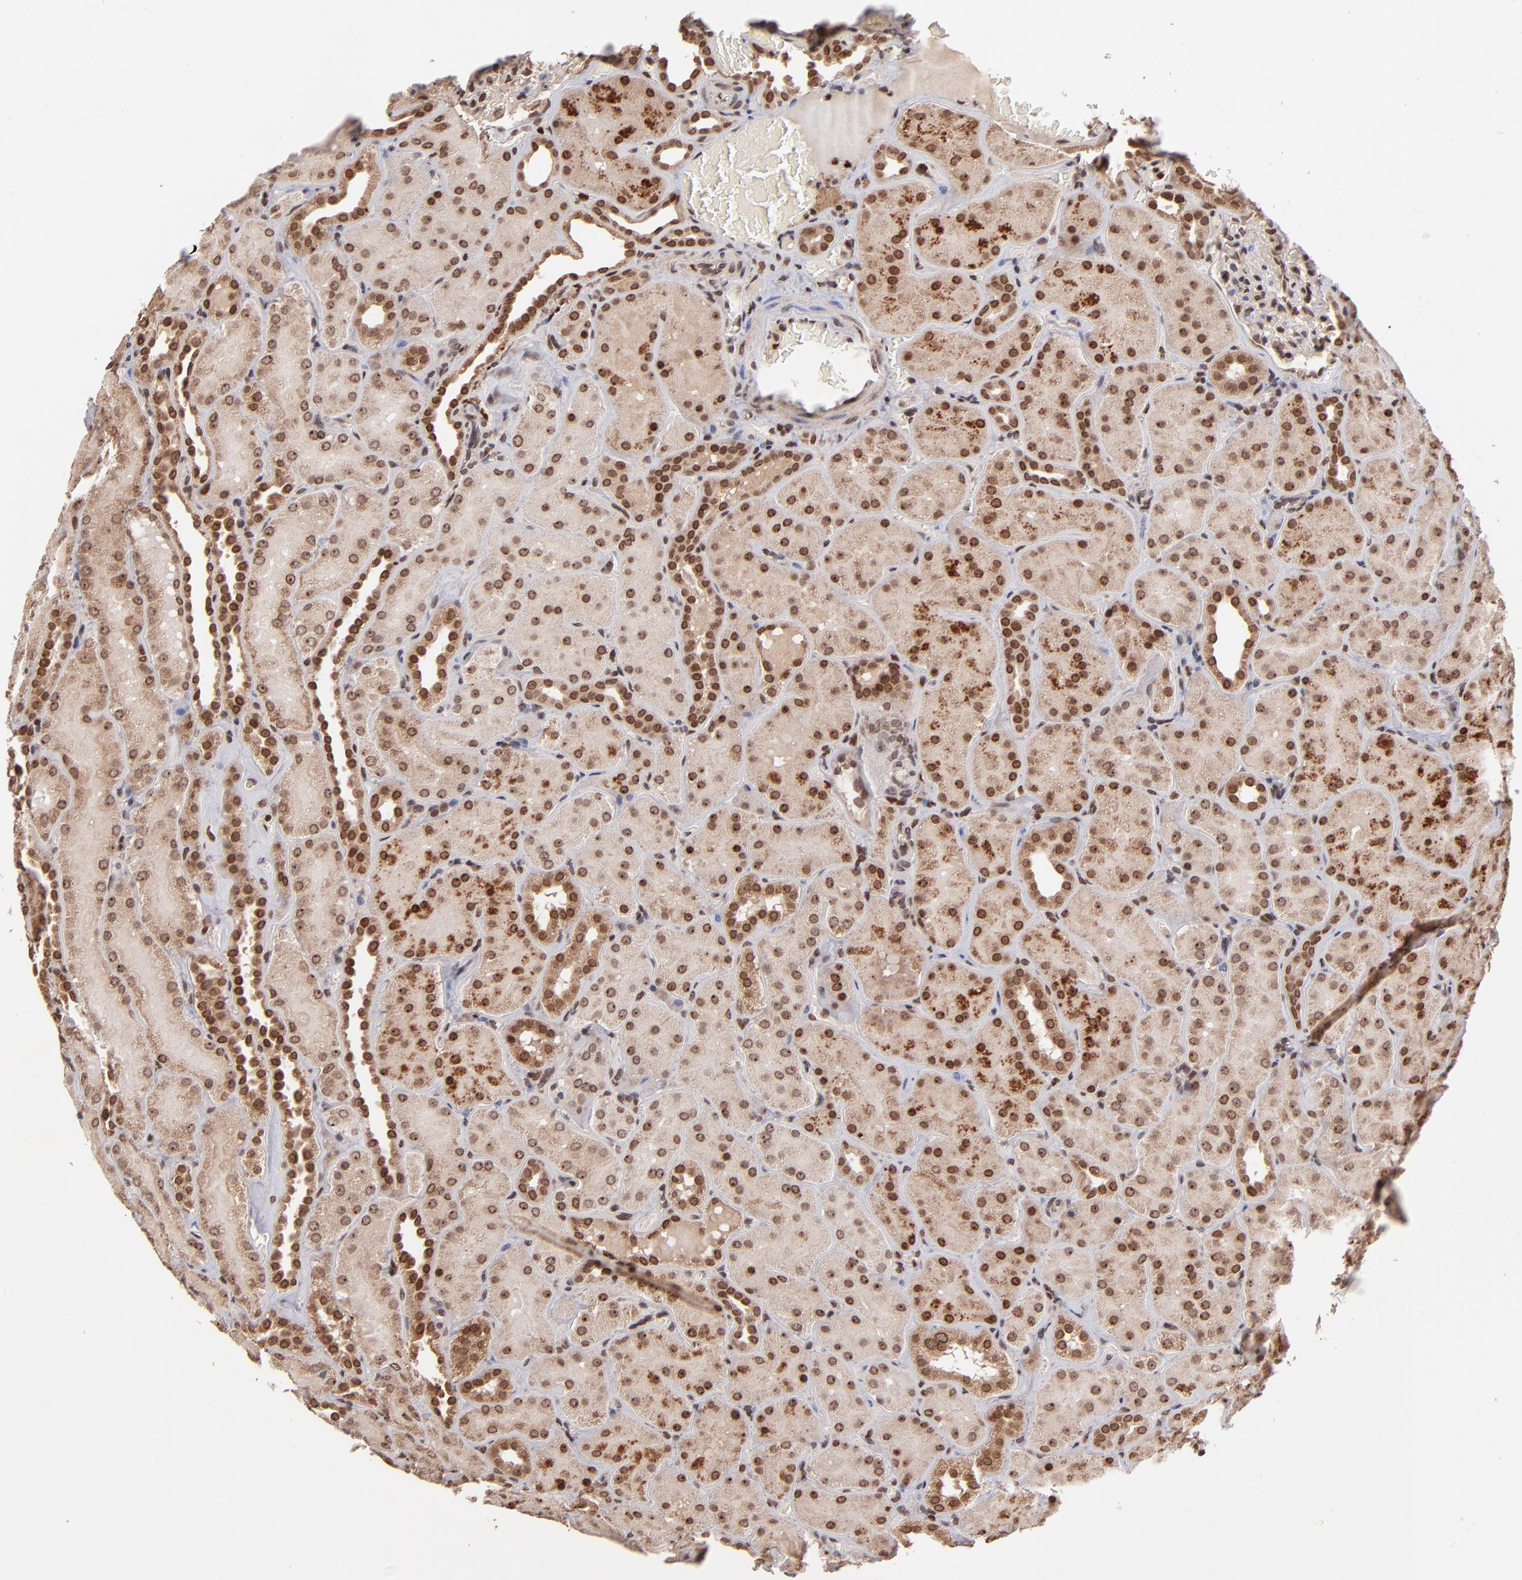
{"staining": {"intensity": "negative", "quantity": "none", "location": "none"}, "tissue": "kidney", "cell_type": "Cells in glomeruli", "image_type": "normal", "snomed": [{"axis": "morphology", "description": "Normal tissue, NOS"}, {"axis": "topography", "description": "Kidney"}], "caption": "Immunohistochemistry (IHC) photomicrograph of benign human kidney stained for a protein (brown), which reveals no expression in cells in glomeruli. (Brightfield microscopy of DAB (3,3'-diaminobenzidine) immunohistochemistry (IHC) at high magnification).", "gene": "TOP1MT", "patient": {"sex": "male", "age": 28}}